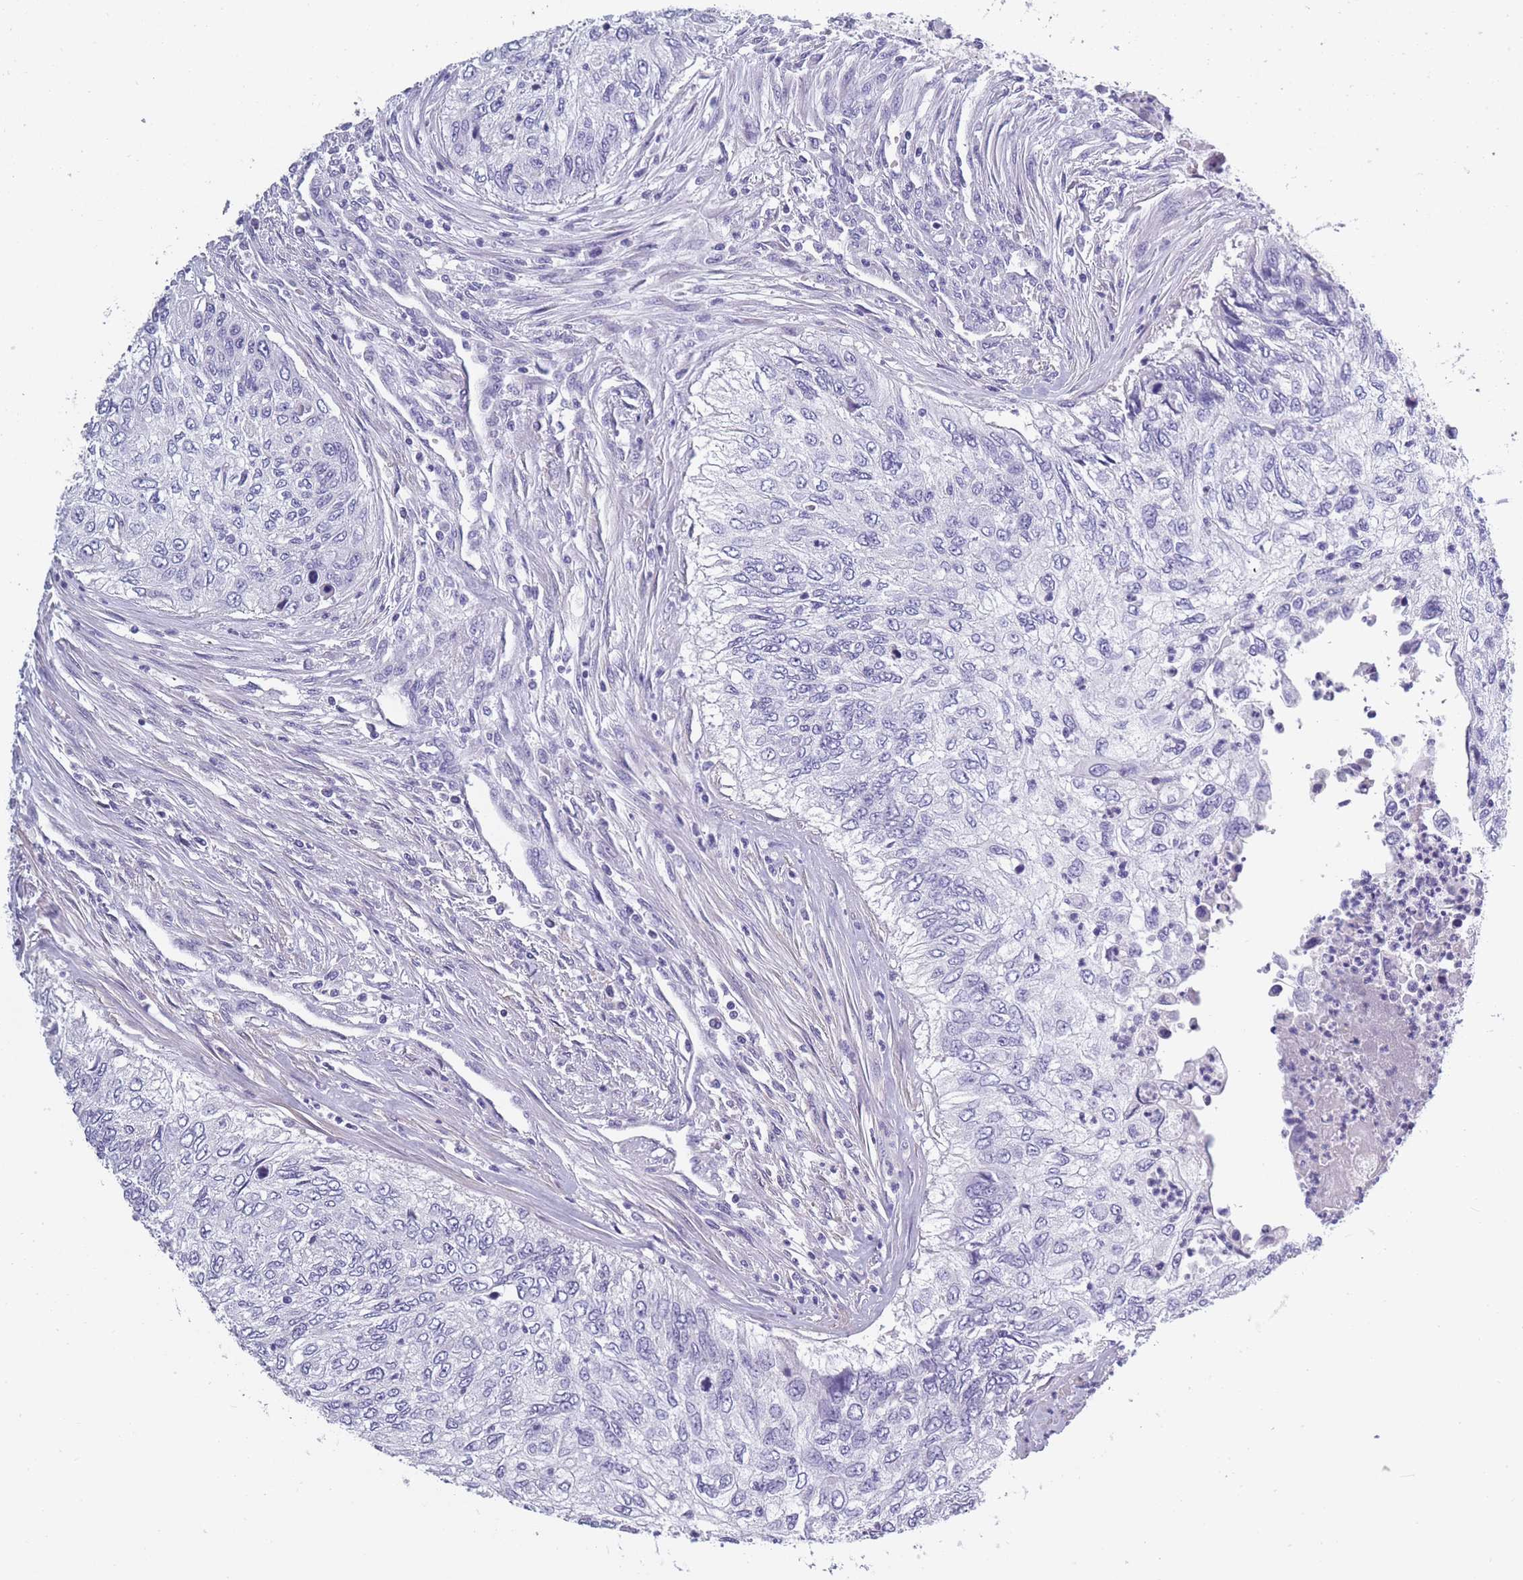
{"staining": {"intensity": "negative", "quantity": "none", "location": "none"}, "tissue": "urothelial cancer", "cell_type": "Tumor cells", "image_type": "cancer", "snomed": [{"axis": "morphology", "description": "Urothelial carcinoma, High grade"}, {"axis": "topography", "description": "Urinary bladder"}], "caption": "A histopathology image of human high-grade urothelial carcinoma is negative for staining in tumor cells. The staining was performed using DAB to visualize the protein expression in brown, while the nuclei were stained in blue with hematoxylin (Magnification: 20x).", "gene": "OR4C5", "patient": {"sex": "female", "age": 60}}